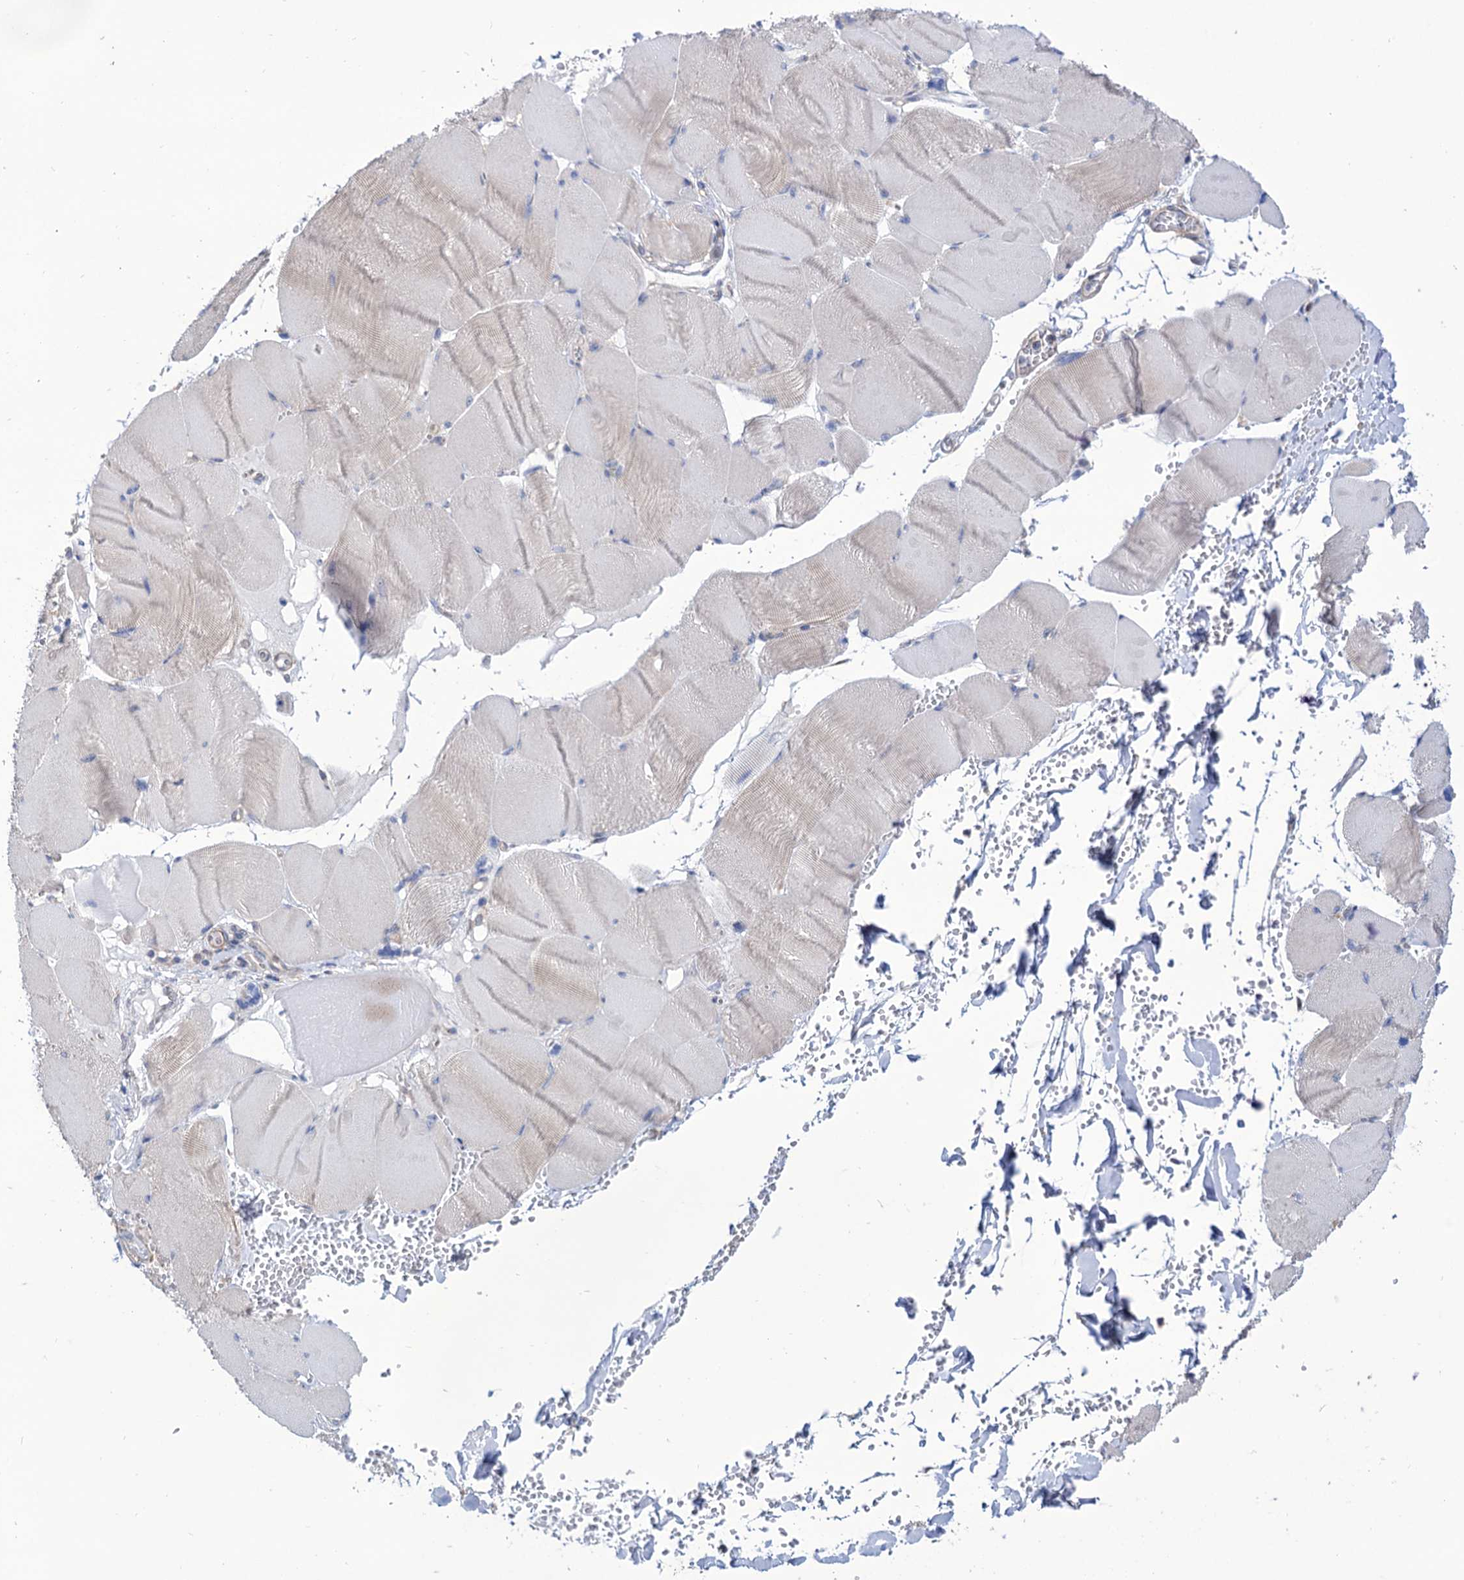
{"staining": {"intensity": "negative", "quantity": "none", "location": "none"}, "tissue": "adipose tissue", "cell_type": "Adipocytes", "image_type": "normal", "snomed": [{"axis": "morphology", "description": "Normal tissue, NOS"}, {"axis": "topography", "description": "Skeletal muscle"}, {"axis": "topography", "description": "Peripheral nerve tissue"}], "caption": "This is a photomicrograph of immunohistochemistry staining of normal adipose tissue, which shows no staining in adipocytes. The staining is performed using DAB (3,3'-diaminobenzidine) brown chromogen with nuclei counter-stained in using hematoxylin.", "gene": "SEC24A", "patient": {"sex": "female", "age": 55}}